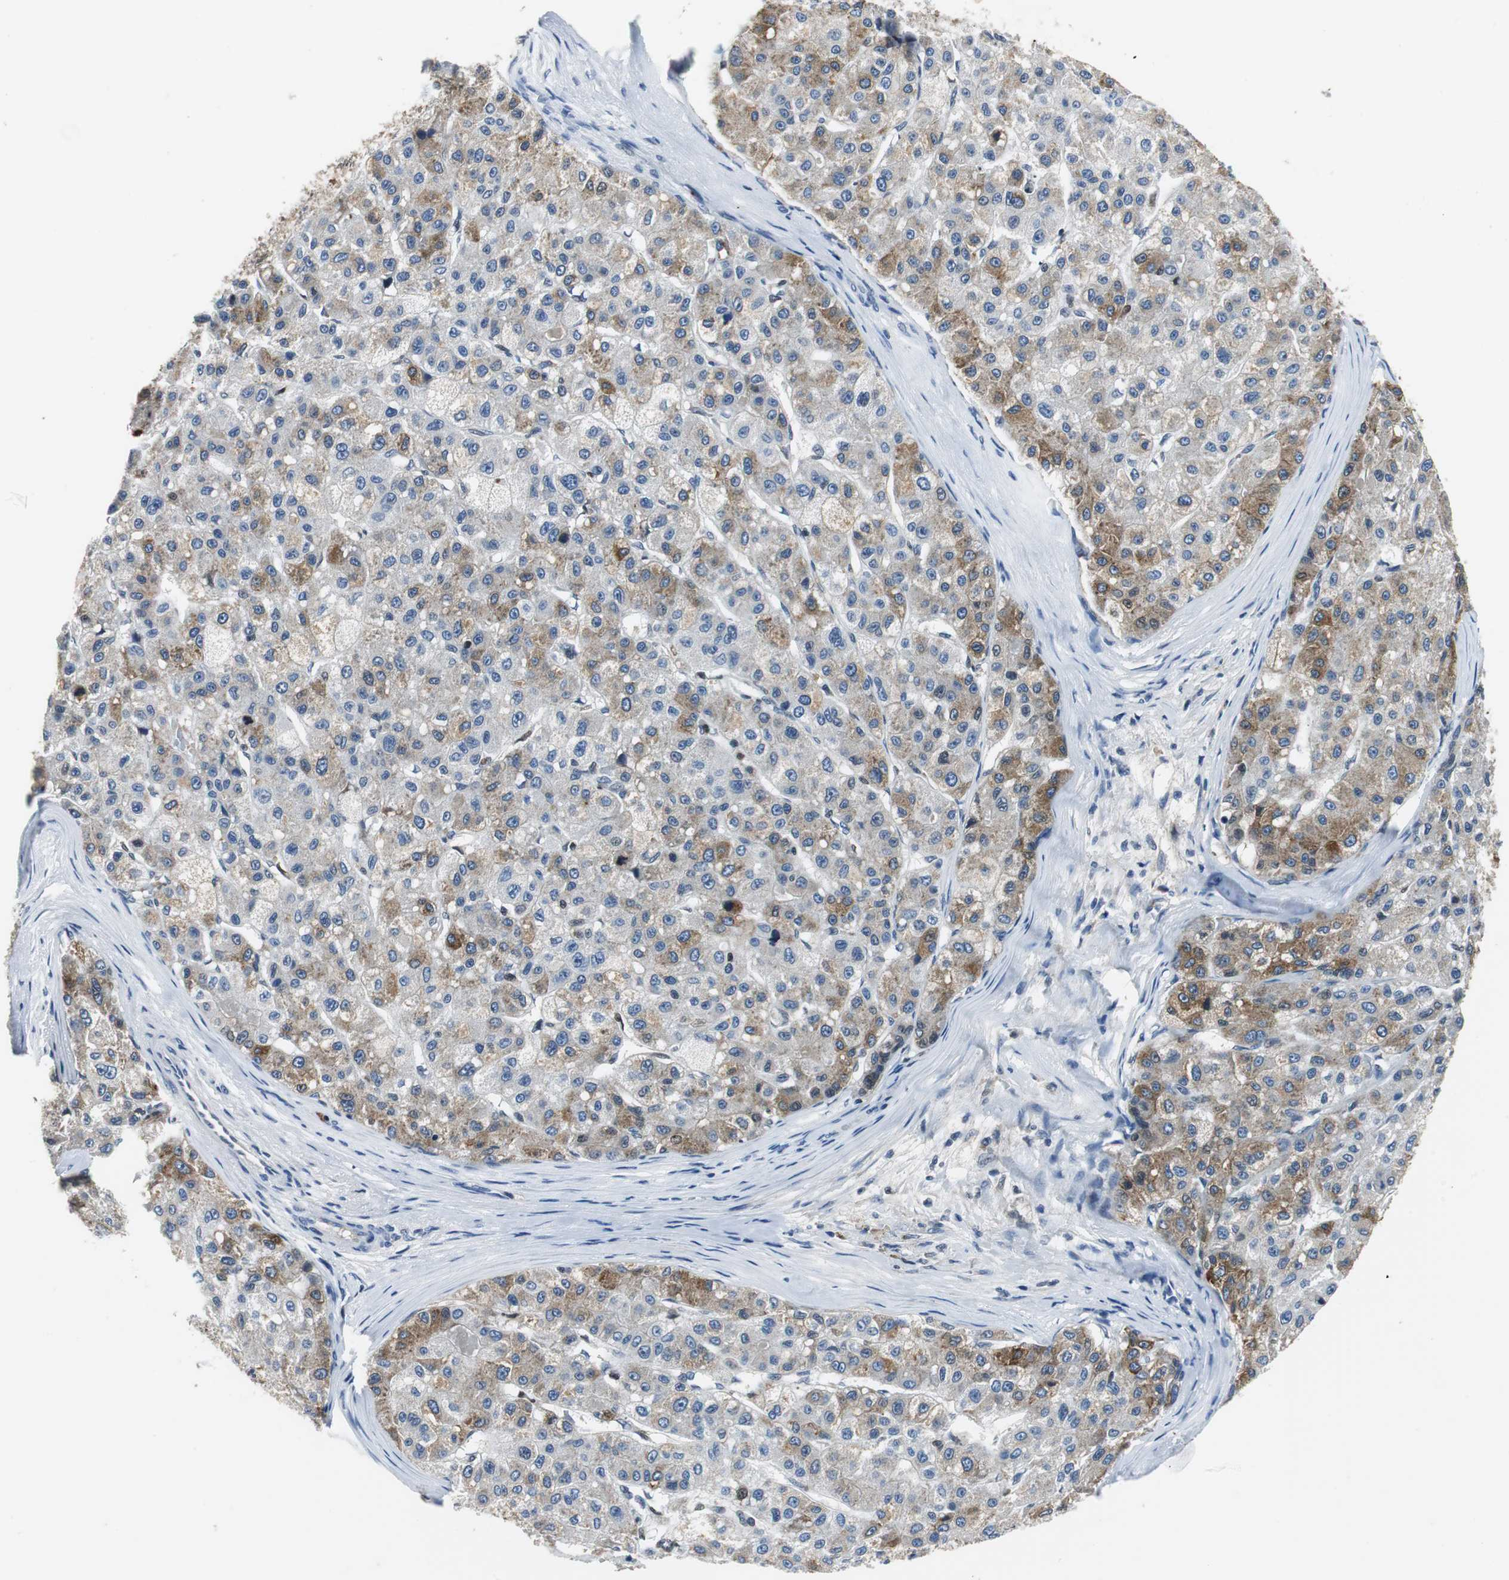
{"staining": {"intensity": "weak", "quantity": "25%-75%", "location": "cytoplasmic/membranous,nuclear"}, "tissue": "liver cancer", "cell_type": "Tumor cells", "image_type": "cancer", "snomed": [{"axis": "morphology", "description": "Carcinoma, Hepatocellular, NOS"}, {"axis": "topography", "description": "Liver"}], "caption": "Liver hepatocellular carcinoma stained with a brown dye shows weak cytoplasmic/membranous and nuclear positive expression in about 25%-75% of tumor cells.", "gene": "ORM1", "patient": {"sex": "male", "age": 80}}